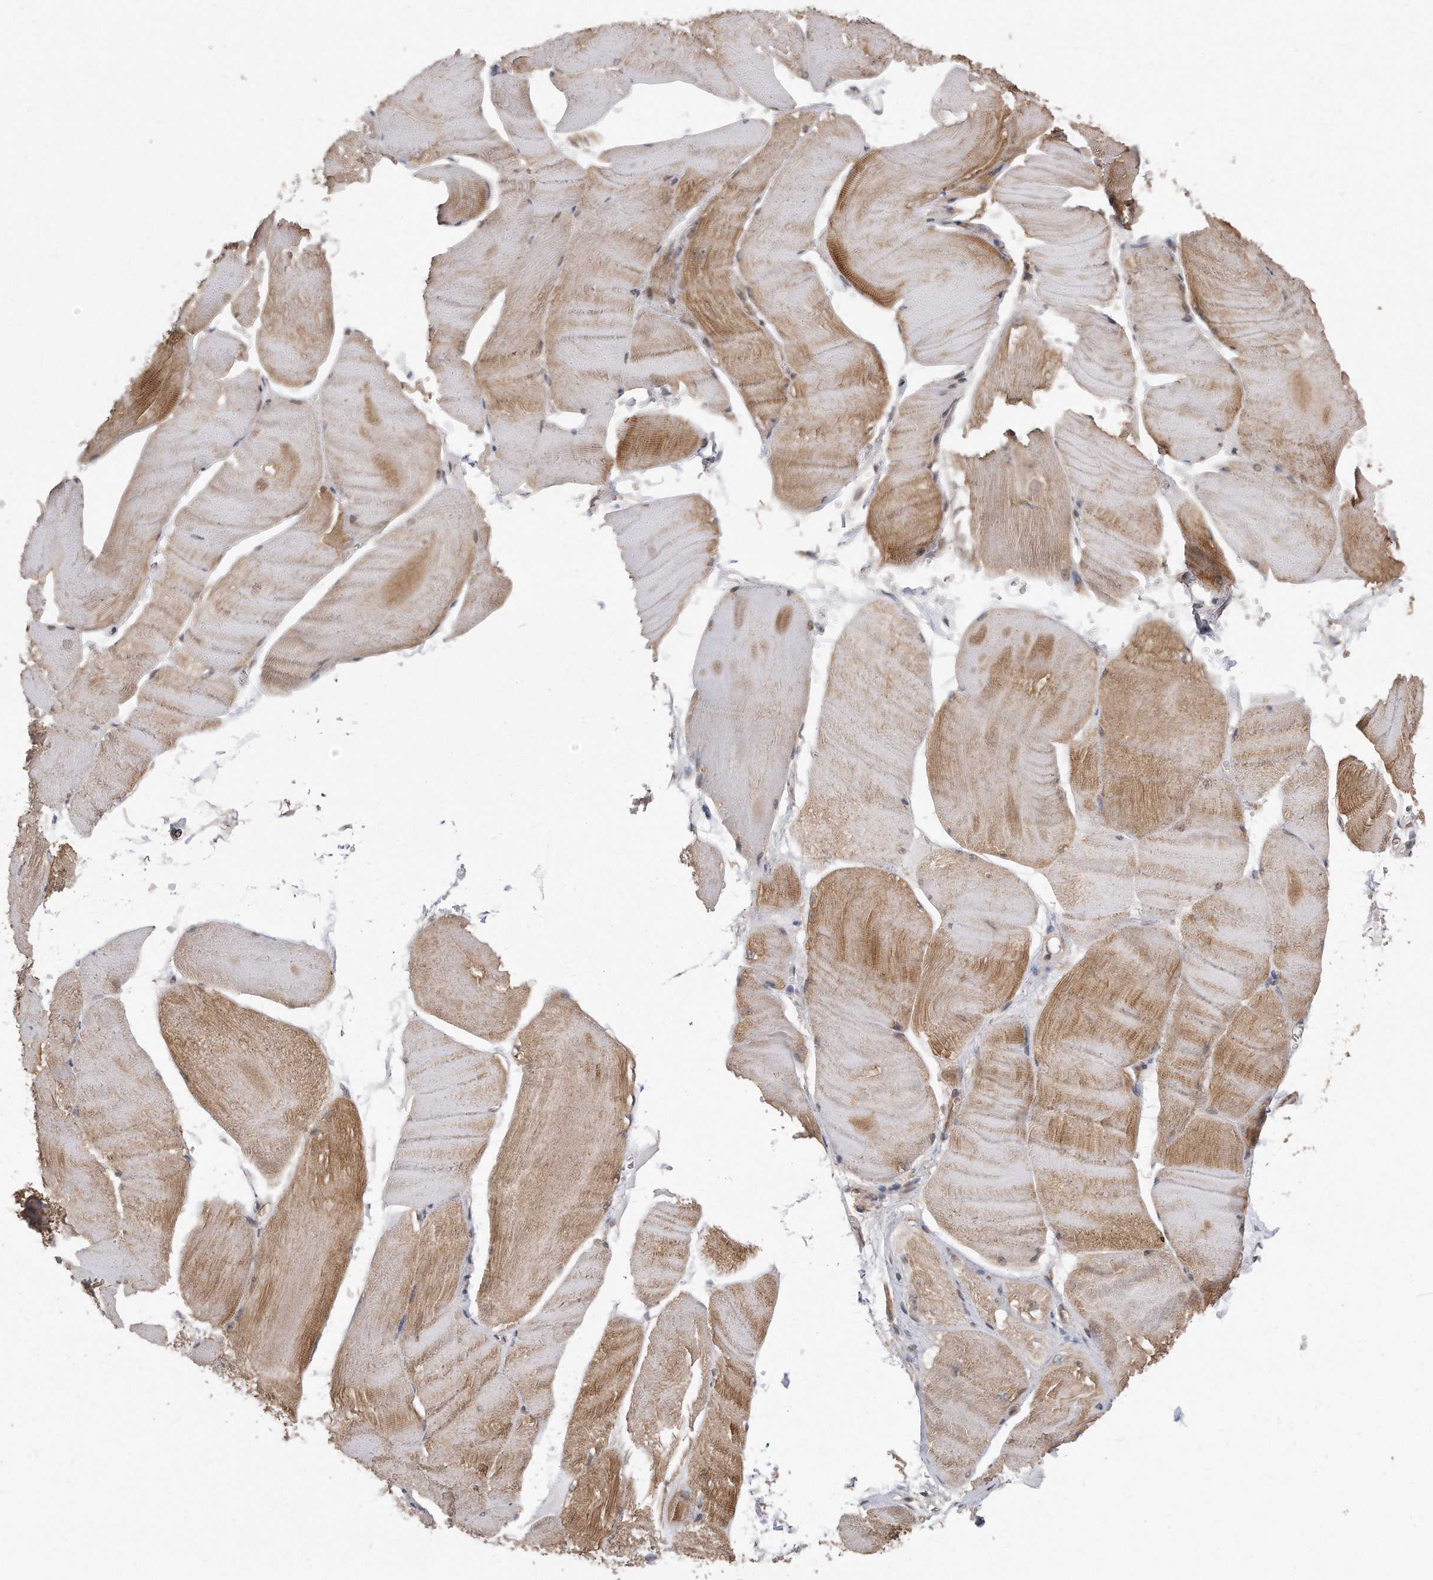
{"staining": {"intensity": "moderate", "quantity": "25%-75%", "location": "cytoplasmic/membranous"}, "tissue": "skeletal muscle", "cell_type": "Myocytes", "image_type": "normal", "snomed": [{"axis": "morphology", "description": "Normal tissue, NOS"}, {"axis": "morphology", "description": "Basal cell carcinoma"}, {"axis": "topography", "description": "Skeletal muscle"}], "caption": "This micrograph exhibits immunohistochemistry staining of unremarkable human skeletal muscle, with medium moderate cytoplasmic/membranous staining in about 25%-75% of myocytes.", "gene": "TCP1", "patient": {"sex": "female", "age": 64}}